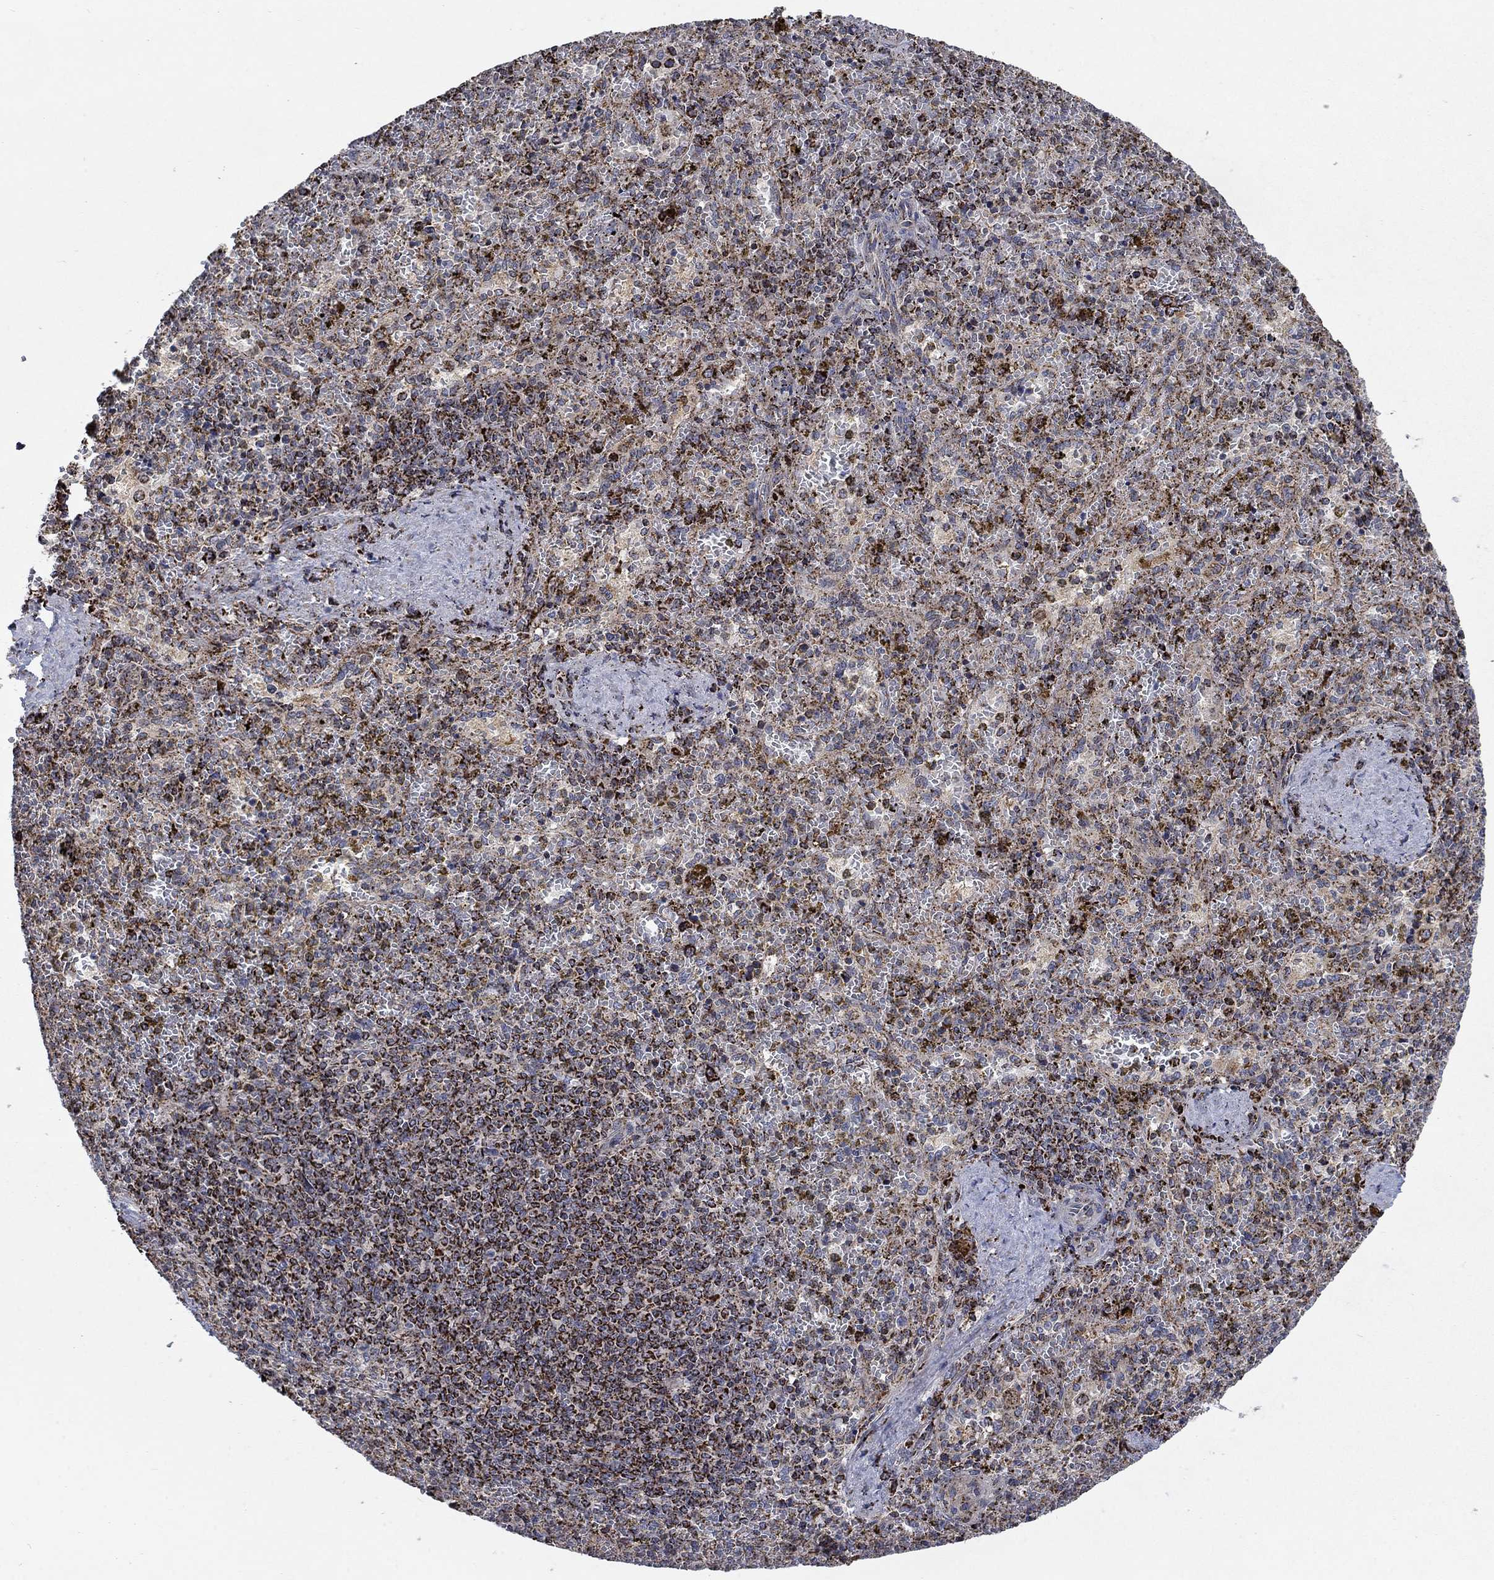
{"staining": {"intensity": "strong", "quantity": ">75%", "location": "cytoplasmic/membranous"}, "tissue": "spleen", "cell_type": "Cells in red pulp", "image_type": "normal", "snomed": [{"axis": "morphology", "description": "Normal tissue, NOS"}, {"axis": "topography", "description": "Spleen"}], "caption": "Immunohistochemistry (IHC) micrograph of unremarkable spleen: spleen stained using immunohistochemistry exhibits high levels of strong protein expression localized specifically in the cytoplasmic/membranous of cells in red pulp, appearing as a cytoplasmic/membranous brown color.", "gene": "MOAP1", "patient": {"sex": "female", "age": 50}}